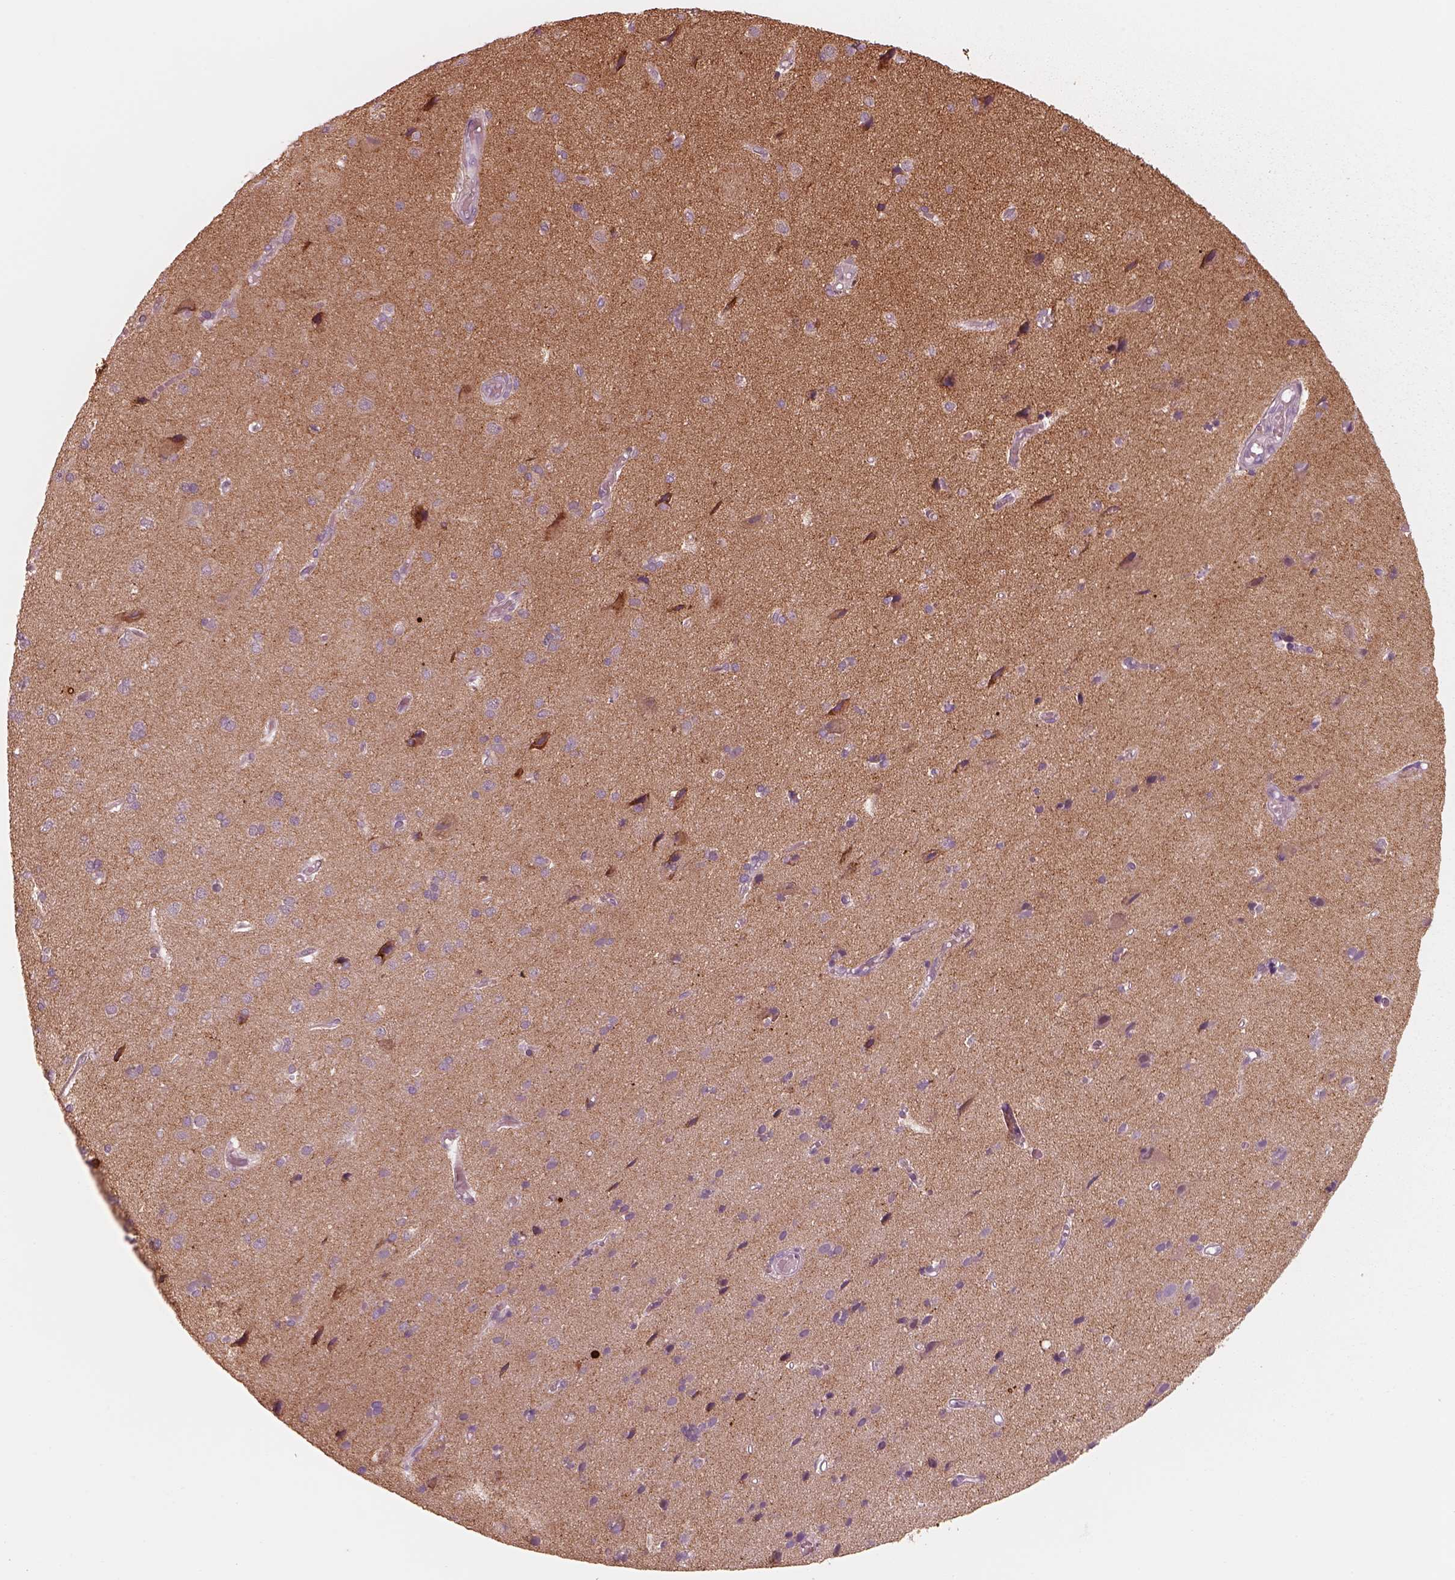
{"staining": {"intensity": "negative", "quantity": "none", "location": "none"}, "tissue": "cerebral cortex", "cell_type": "Endothelial cells", "image_type": "normal", "snomed": [{"axis": "morphology", "description": "Normal tissue, NOS"}, {"axis": "morphology", "description": "Glioma, malignant, High grade"}, {"axis": "topography", "description": "Cerebral cortex"}], "caption": "DAB immunohistochemical staining of normal human cerebral cortex displays no significant expression in endothelial cells. (DAB (3,3'-diaminobenzidine) immunohistochemistry (IHC) with hematoxylin counter stain).", "gene": "RAB3C", "patient": {"sex": "male", "age": 71}}